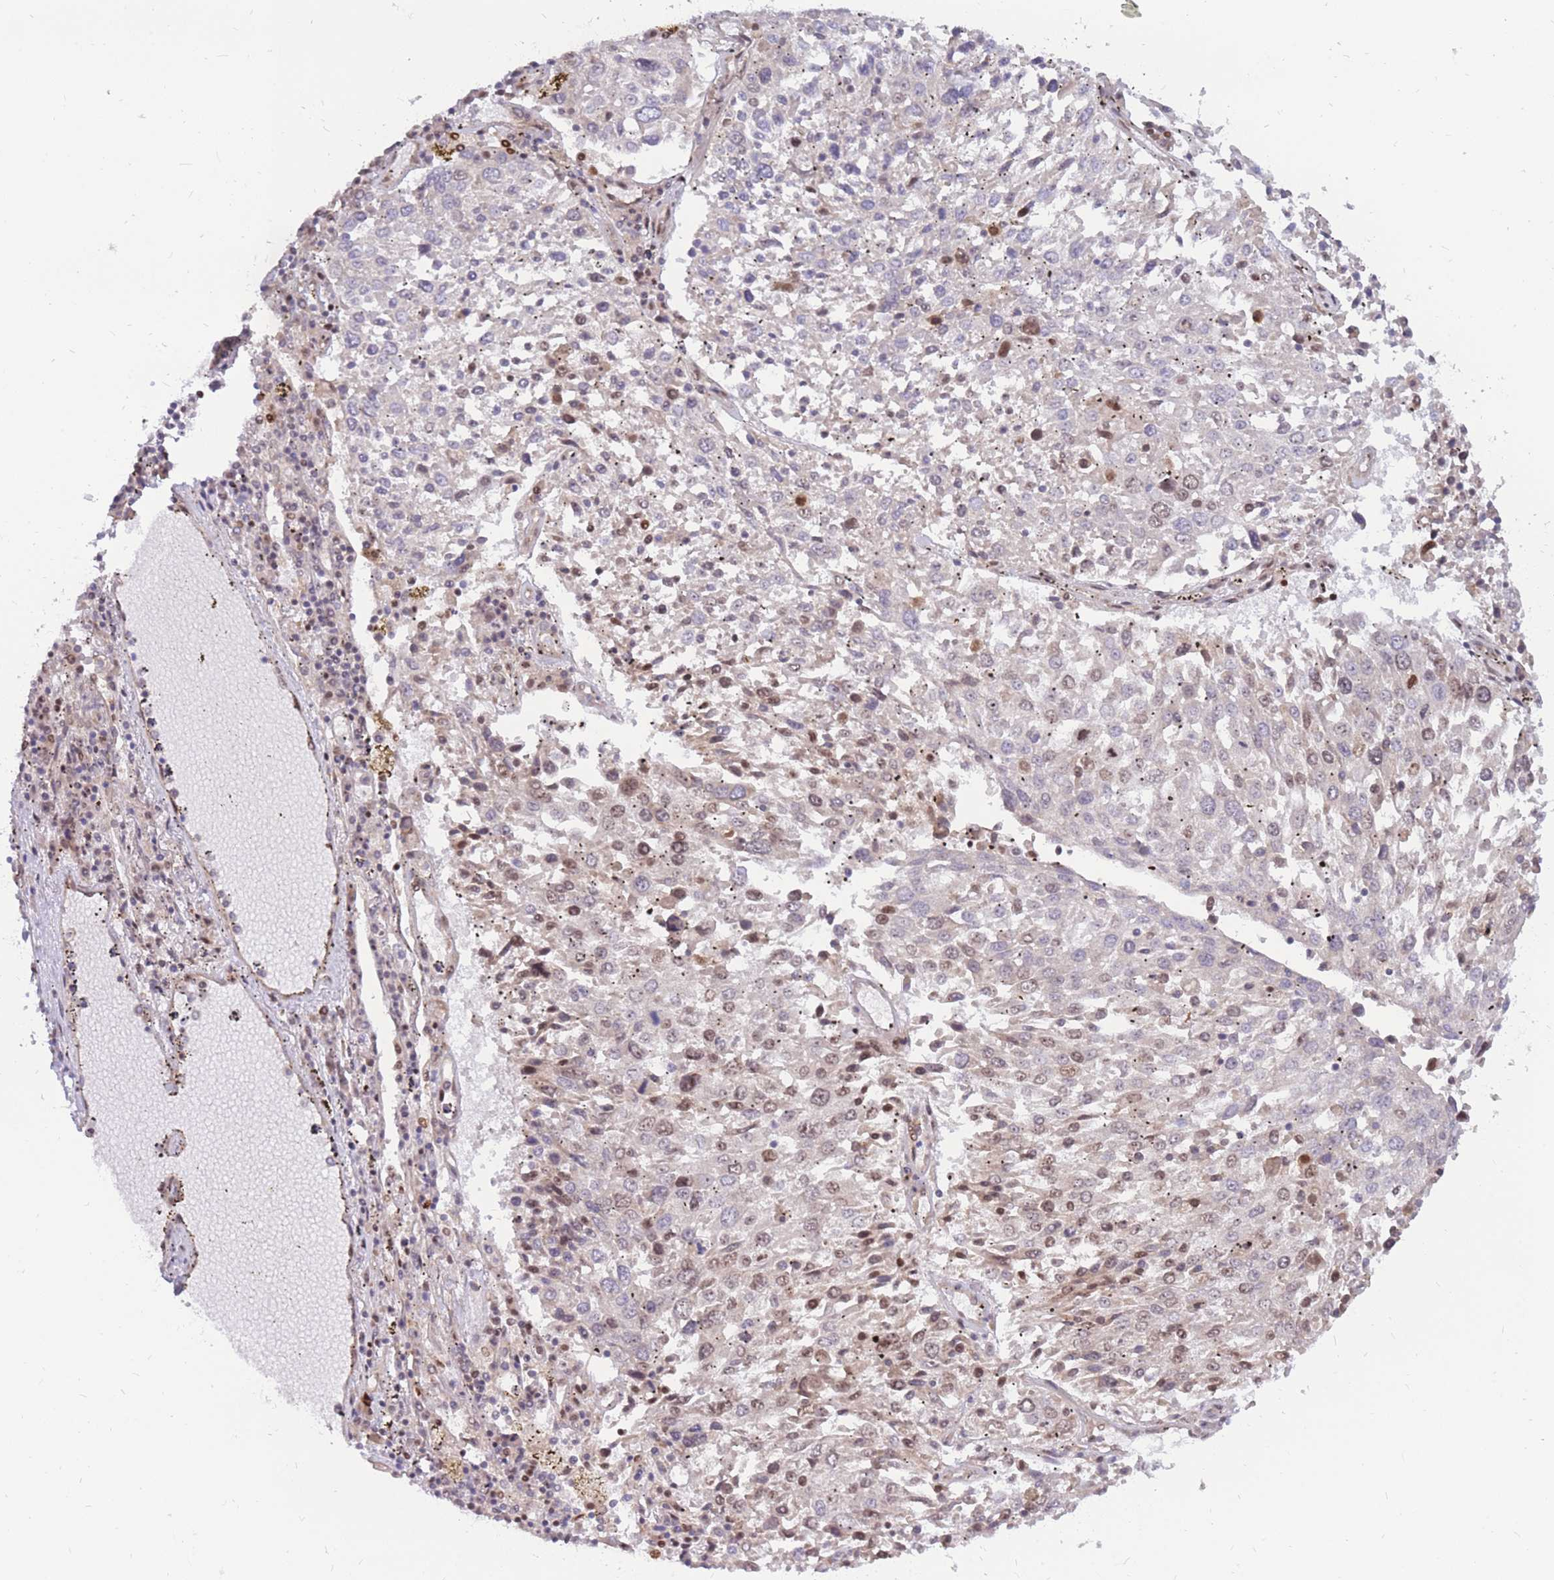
{"staining": {"intensity": "moderate", "quantity": "<25%", "location": "nuclear"}, "tissue": "lung cancer", "cell_type": "Tumor cells", "image_type": "cancer", "snomed": [{"axis": "morphology", "description": "Squamous cell carcinoma, NOS"}, {"axis": "topography", "description": "Lung"}], "caption": "Squamous cell carcinoma (lung) stained for a protein shows moderate nuclear positivity in tumor cells.", "gene": "ERICH6B", "patient": {"sex": "male", "age": 65}}